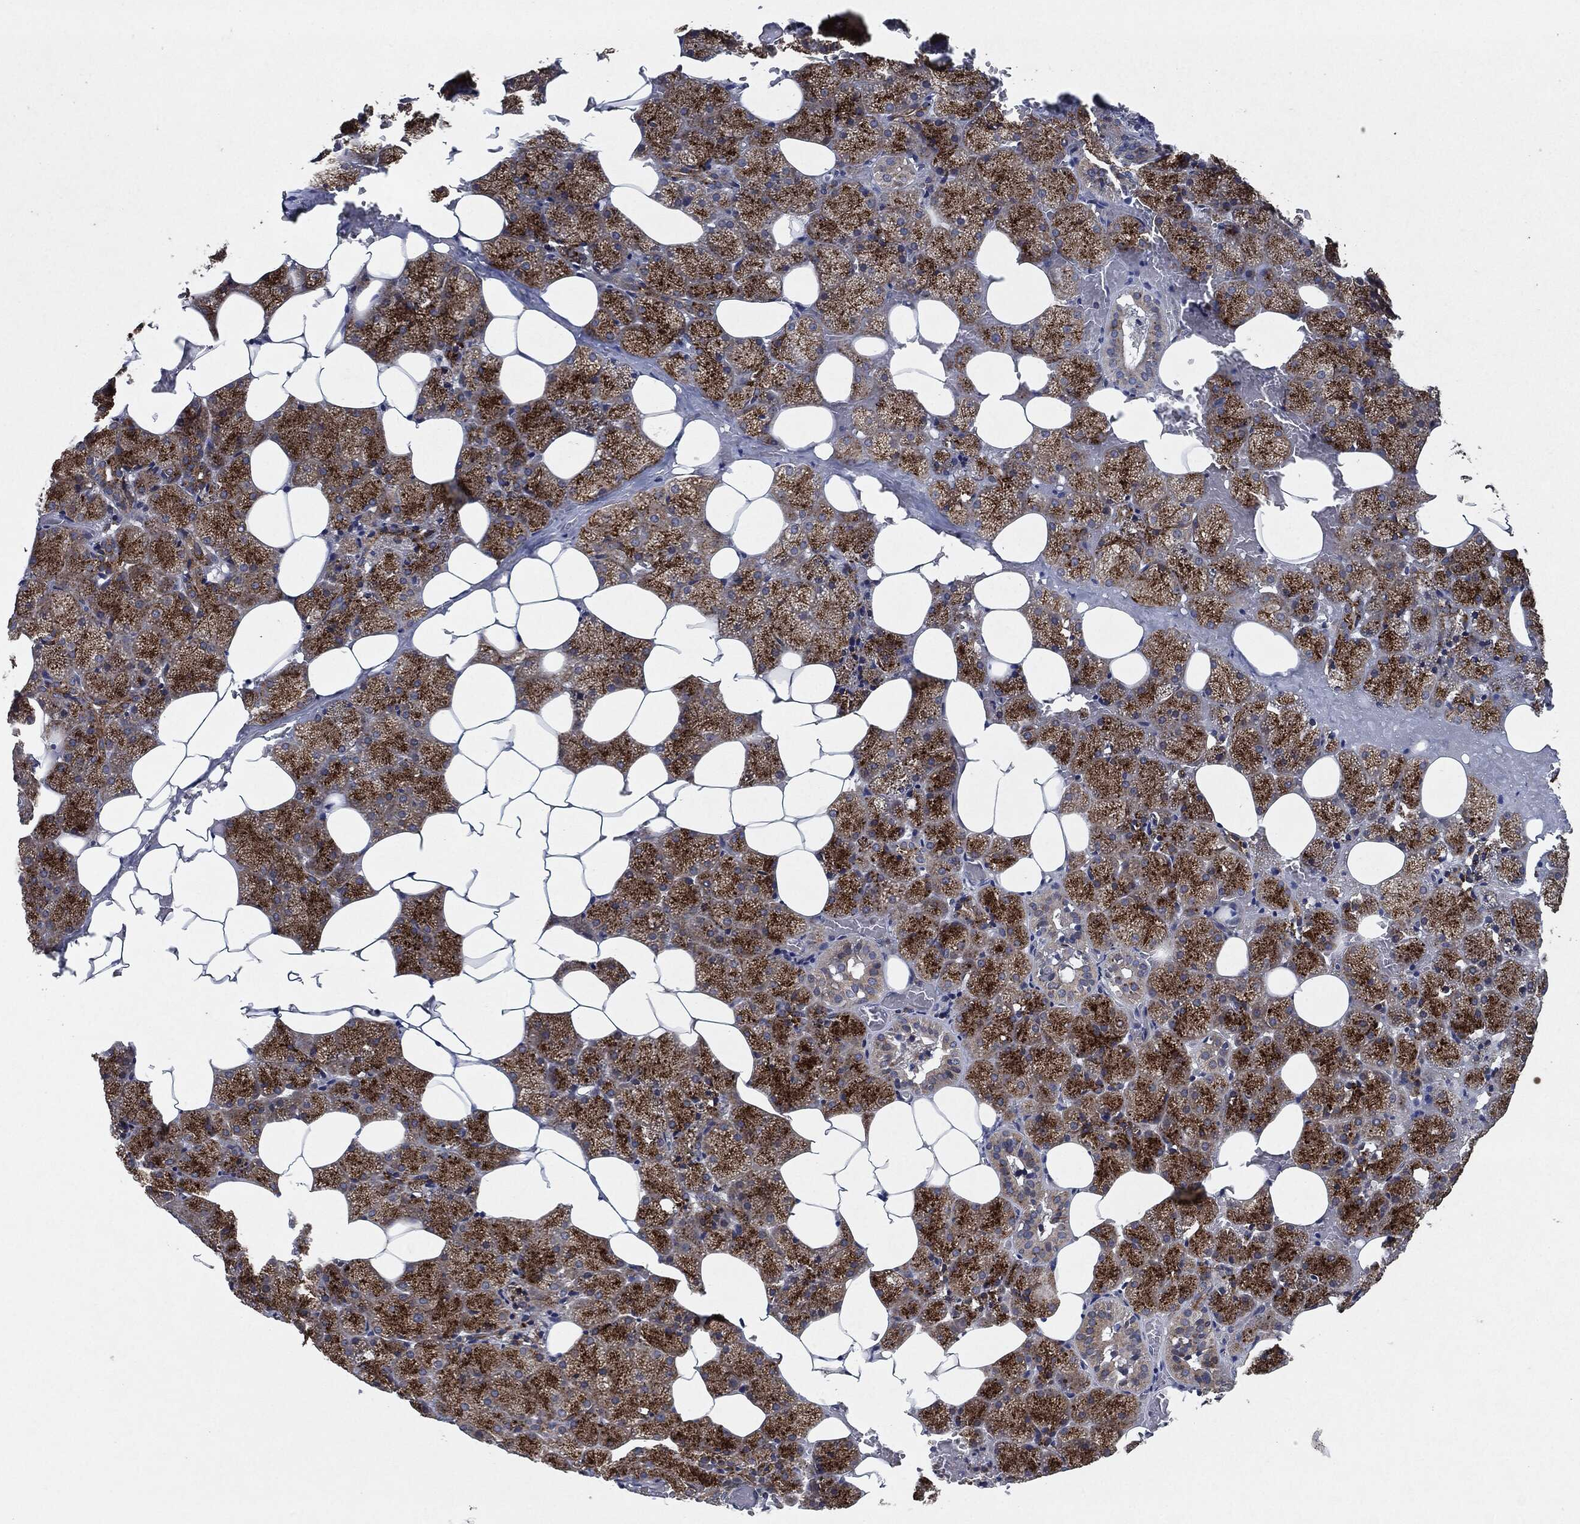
{"staining": {"intensity": "strong", "quantity": ">75%", "location": "cytoplasmic/membranous"}, "tissue": "salivary gland", "cell_type": "Glandular cells", "image_type": "normal", "snomed": [{"axis": "morphology", "description": "Normal tissue, NOS"}, {"axis": "topography", "description": "Salivary gland"}], "caption": "Immunohistochemistry (DAB) staining of normal human salivary gland reveals strong cytoplasmic/membranous protein staining in about >75% of glandular cells.", "gene": "SLC31A2", "patient": {"sex": "male", "age": 38}}